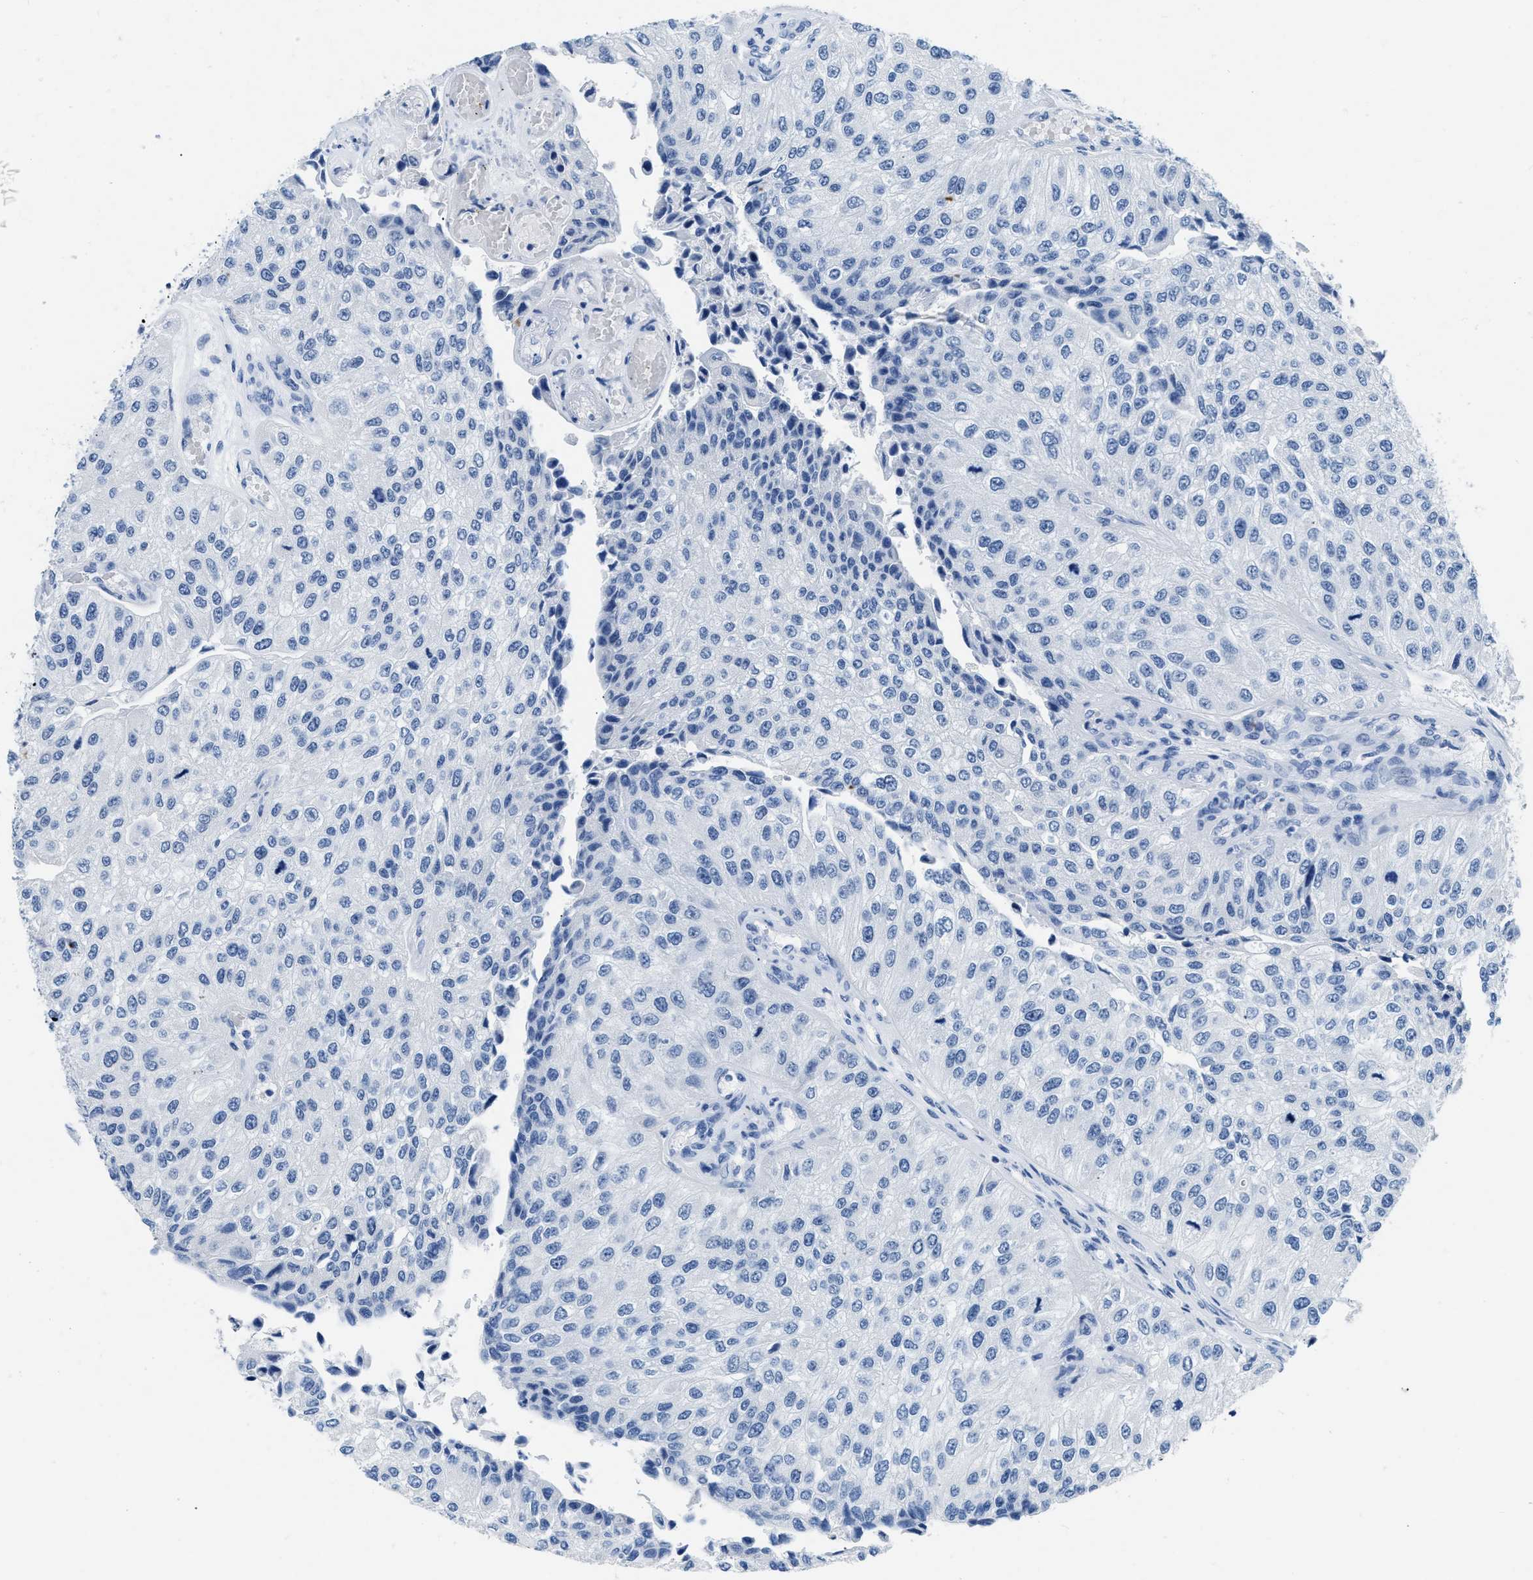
{"staining": {"intensity": "negative", "quantity": "none", "location": "none"}, "tissue": "urothelial cancer", "cell_type": "Tumor cells", "image_type": "cancer", "snomed": [{"axis": "morphology", "description": "Urothelial carcinoma, High grade"}, {"axis": "topography", "description": "Kidney"}, {"axis": "topography", "description": "Urinary bladder"}], "caption": "Tumor cells are negative for protein expression in human urothelial carcinoma (high-grade). (DAB (3,3'-diaminobenzidine) immunohistochemistry (IHC) visualized using brightfield microscopy, high magnification).", "gene": "NFATC2", "patient": {"sex": "male", "age": 77}}